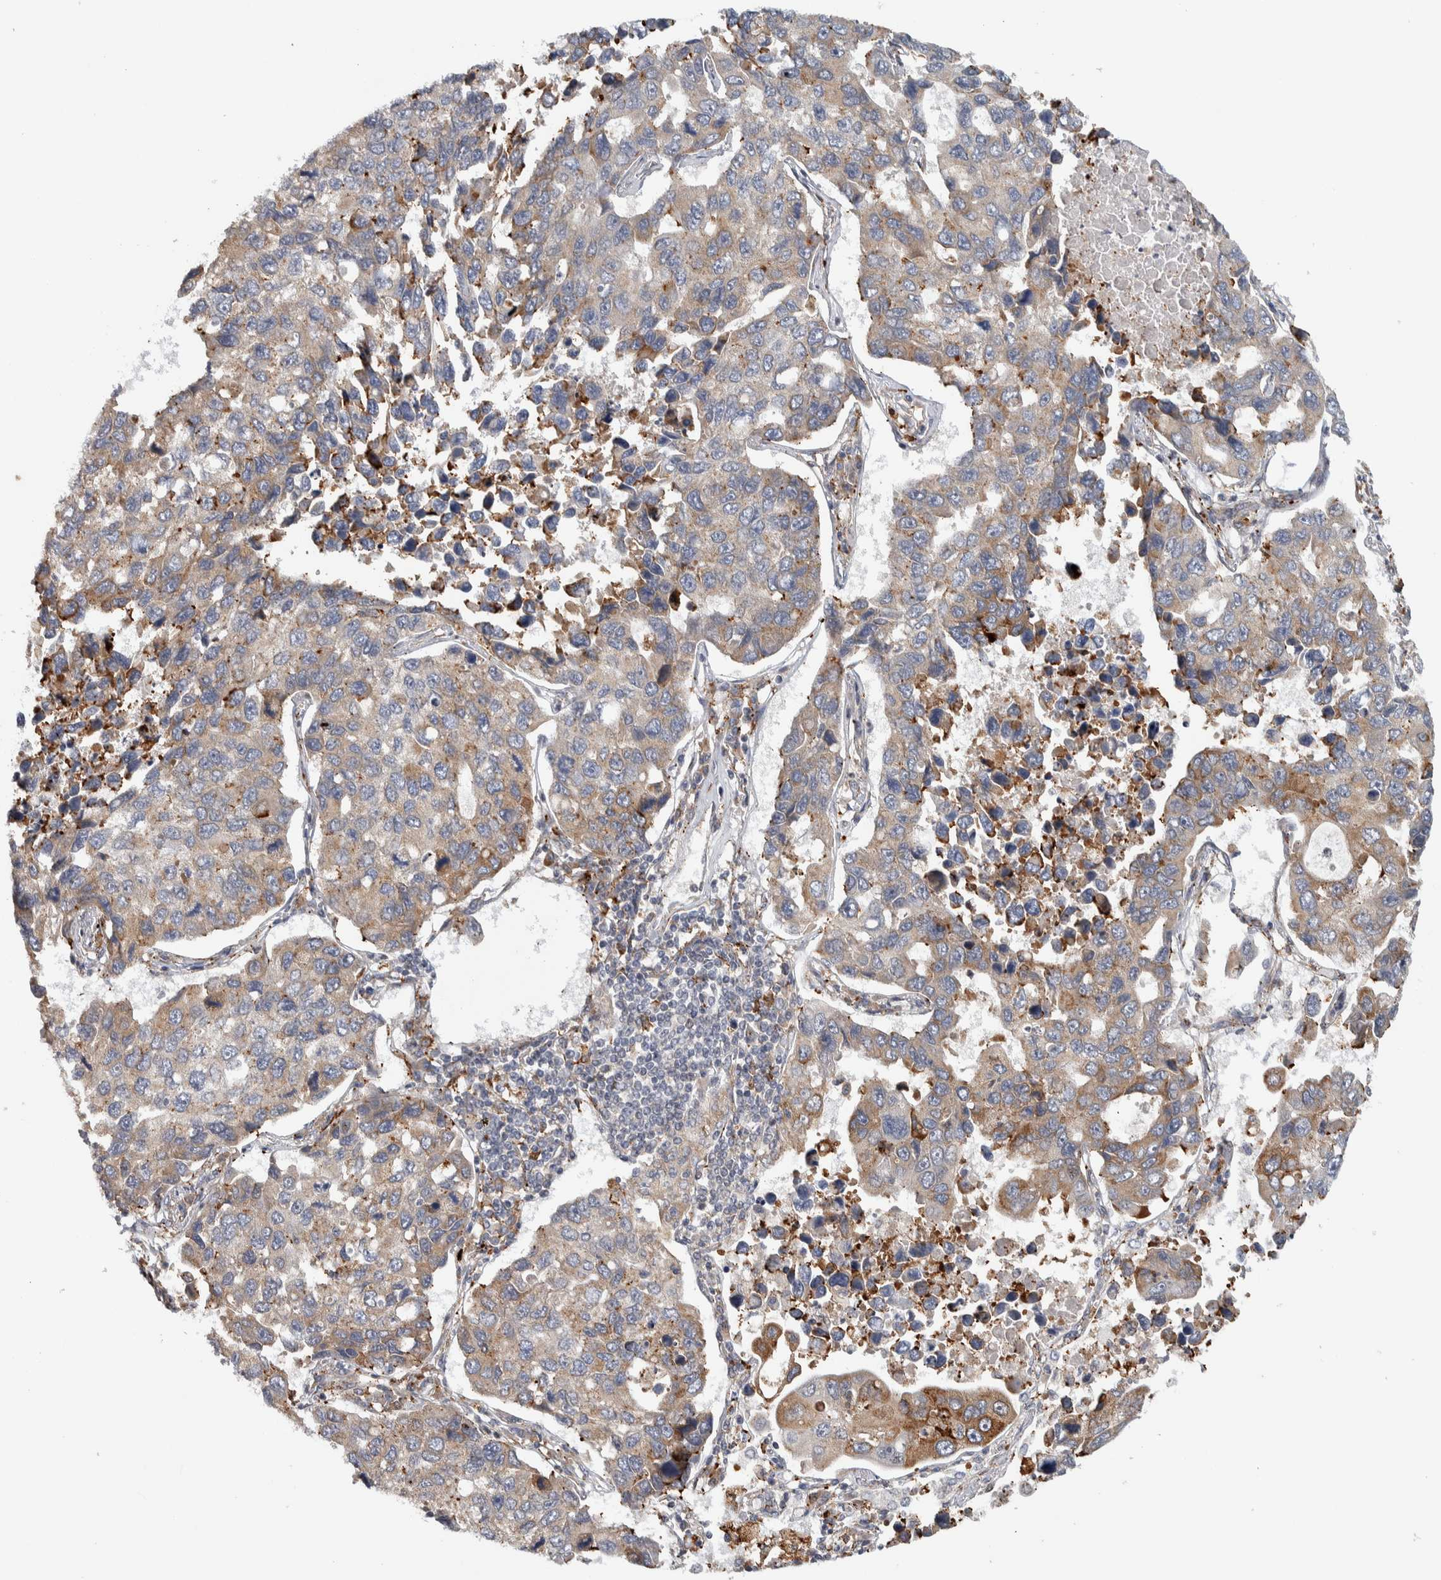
{"staining": {"intensity": "weak", "quantity": ">75%", "location": "cytoplasmic/membranous"}, "tissue": "lung cancer", "cell_type": "Tumor cells", "image_type": "cancer", "snomed": [{"axis": "morphology", "description": "Adenocarcinoma, NOS"}, {"axis": "topography", "description": "Lung"}], "caption": "Lung cancer (adenocarcinoma) stained with a protein marker exhibits weak staining in tumor cells.", "gene": "ADPRM", "patient": {"sex": "male", "age": 64}}